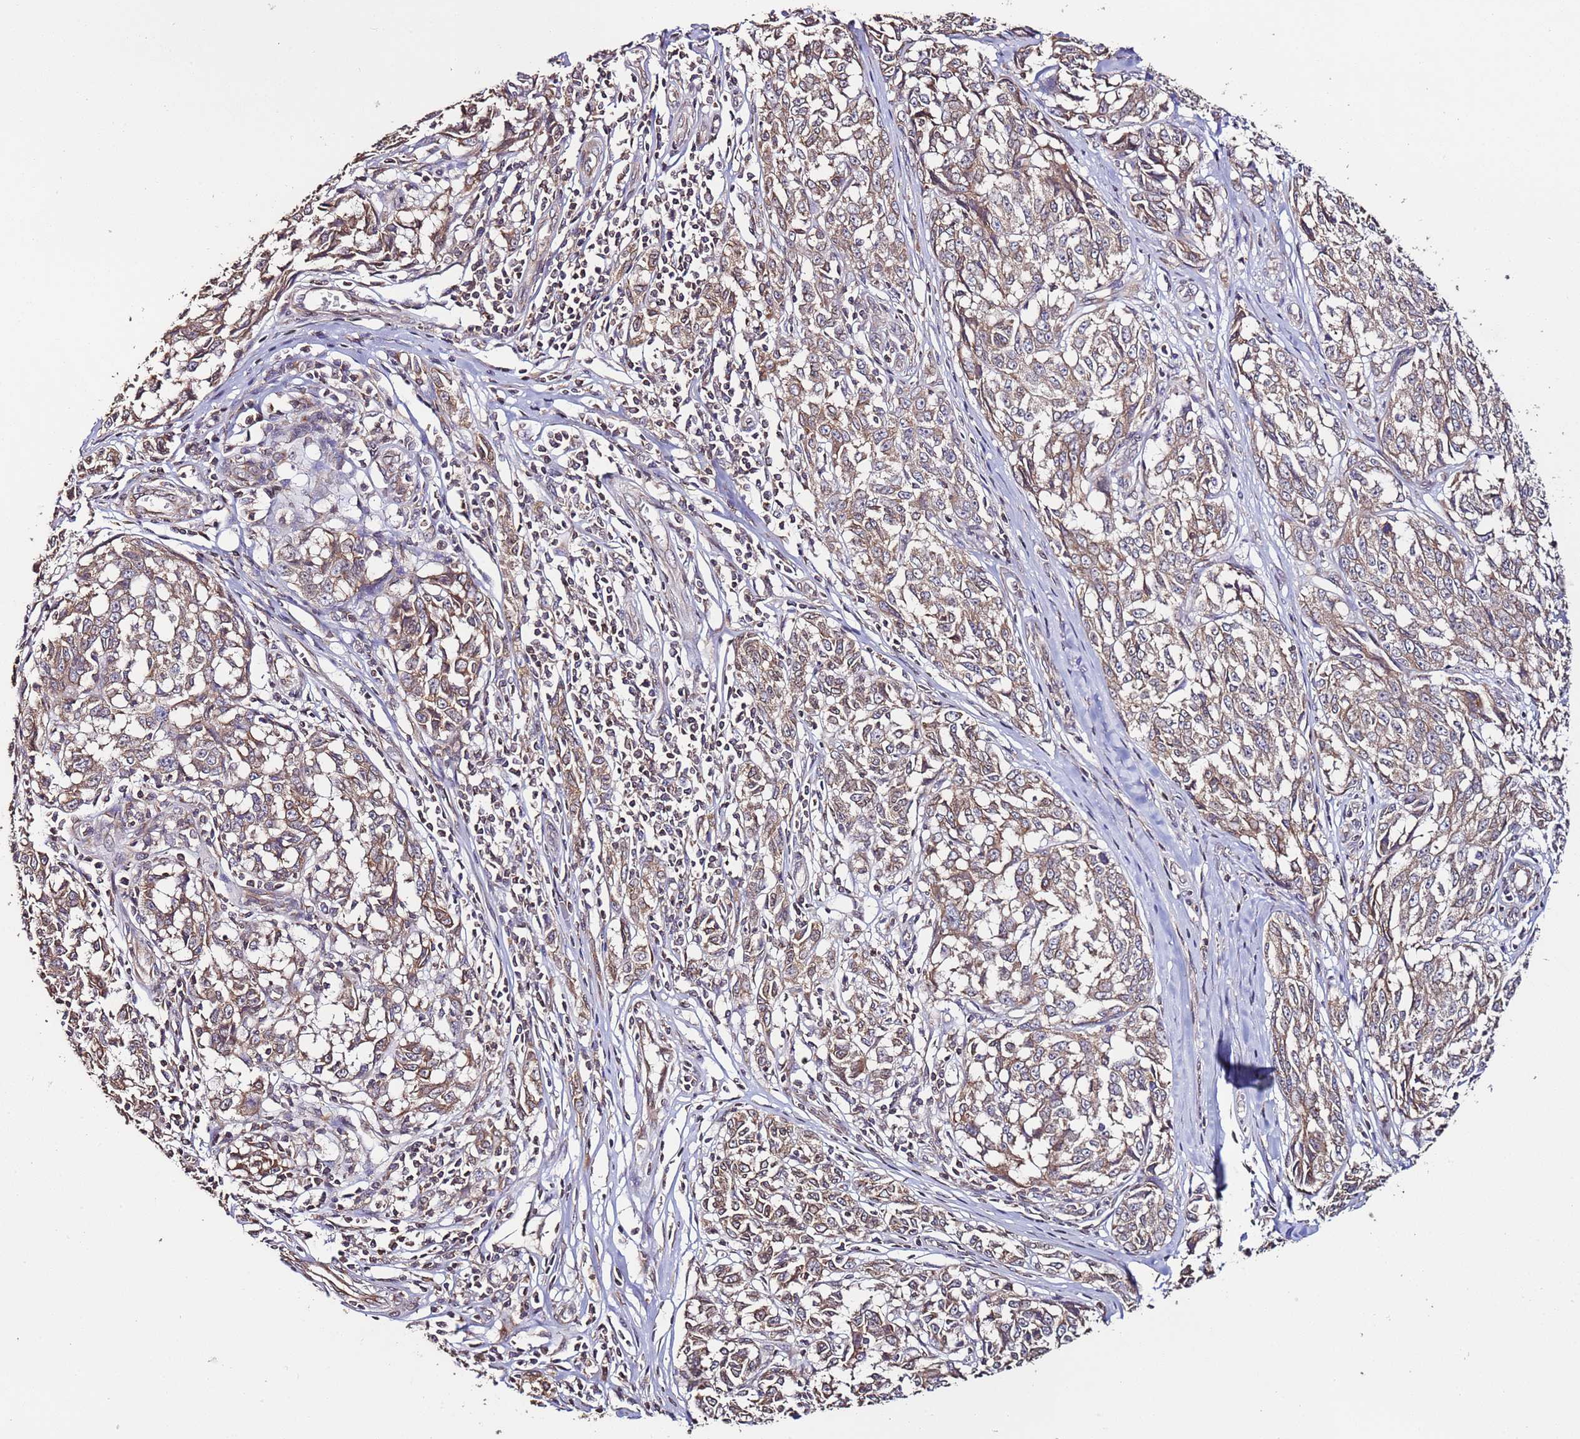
{"staining": {"intensity": "weak", "quantity": ">75%", "location": "cytoplasmic/membranous"}, "tissue": "melanoma", "cell_type": "Tumor cells", "image_type": "cancer", "snomed": [{"axis": "morphology", "description": "Malignant melanoma, NOS"}, {"axis": "topography", "description": "Skin"}], "caption": "Brown immunohistochemical staining in human malignant melanoma demonstrates weak cytoplasmic/membranous expression in about >75% of tumor cells.", "gene": "SLC41A3", "patient": {"sex": "female", "age": 64}}